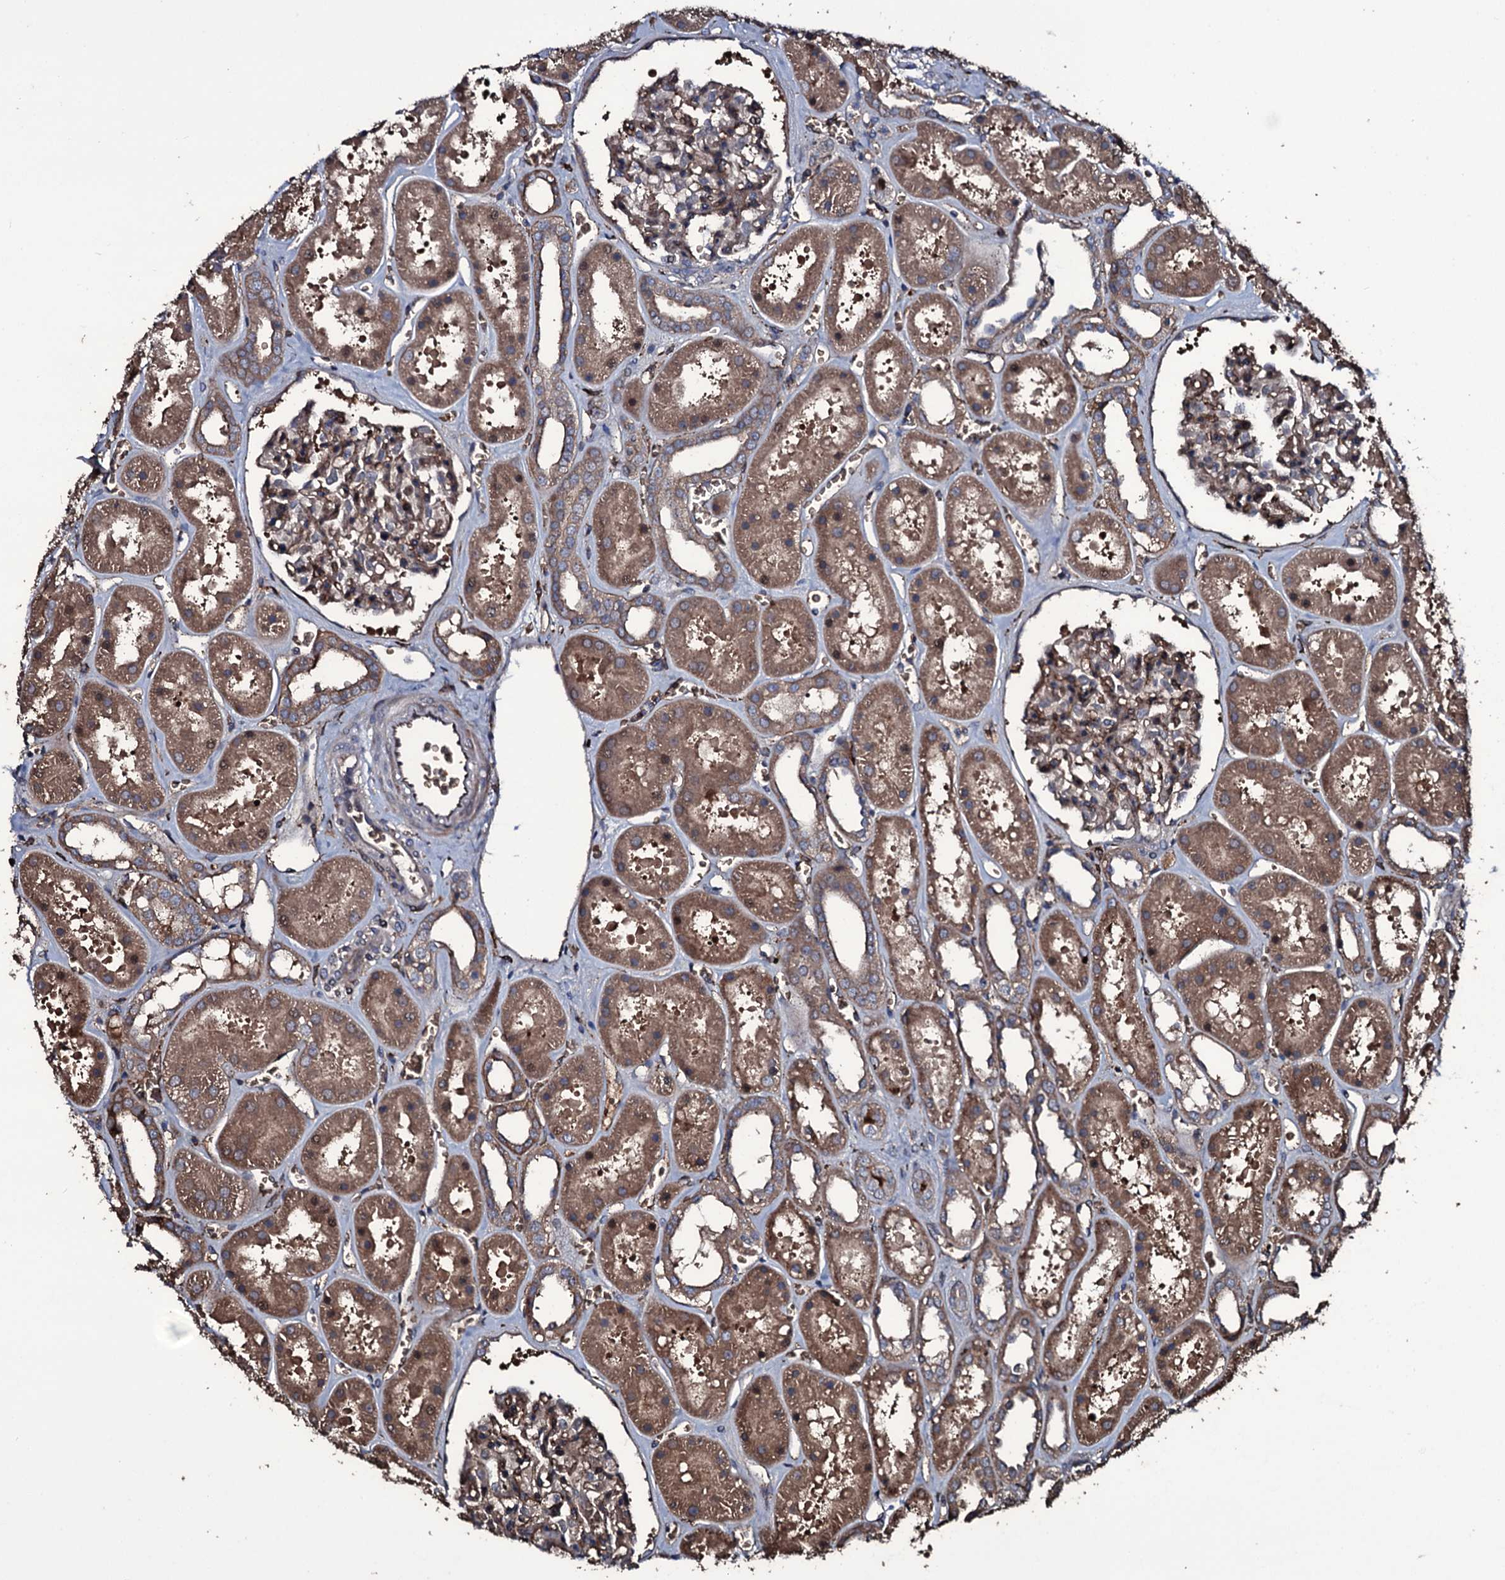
{"staining": {"intensity": "moderate", "quantity": "<25%", "location": "cytoplasmic/membranous"}, "tissue": "kidney", "cell_type": "Cells in glomeruli", "image_type": "normal", "snomed": [{"axis": "morphology", "description": "Normal tissue, NOS"}, {"axis": "topography", "description": "Kidney"}], "caption": "Kidney stained with immunohistochemistry displays moderate cytoplasmic/membranous expression in about <25% of cells in glomeruli. The staining was performed using DAB to visualize the protein expression in brown, while the nuclei were stained in blue with hematoxylin (Magnification: 20x).", "gene": "ZSWIM8", "patient": {"sex": "female", "age": 41}}